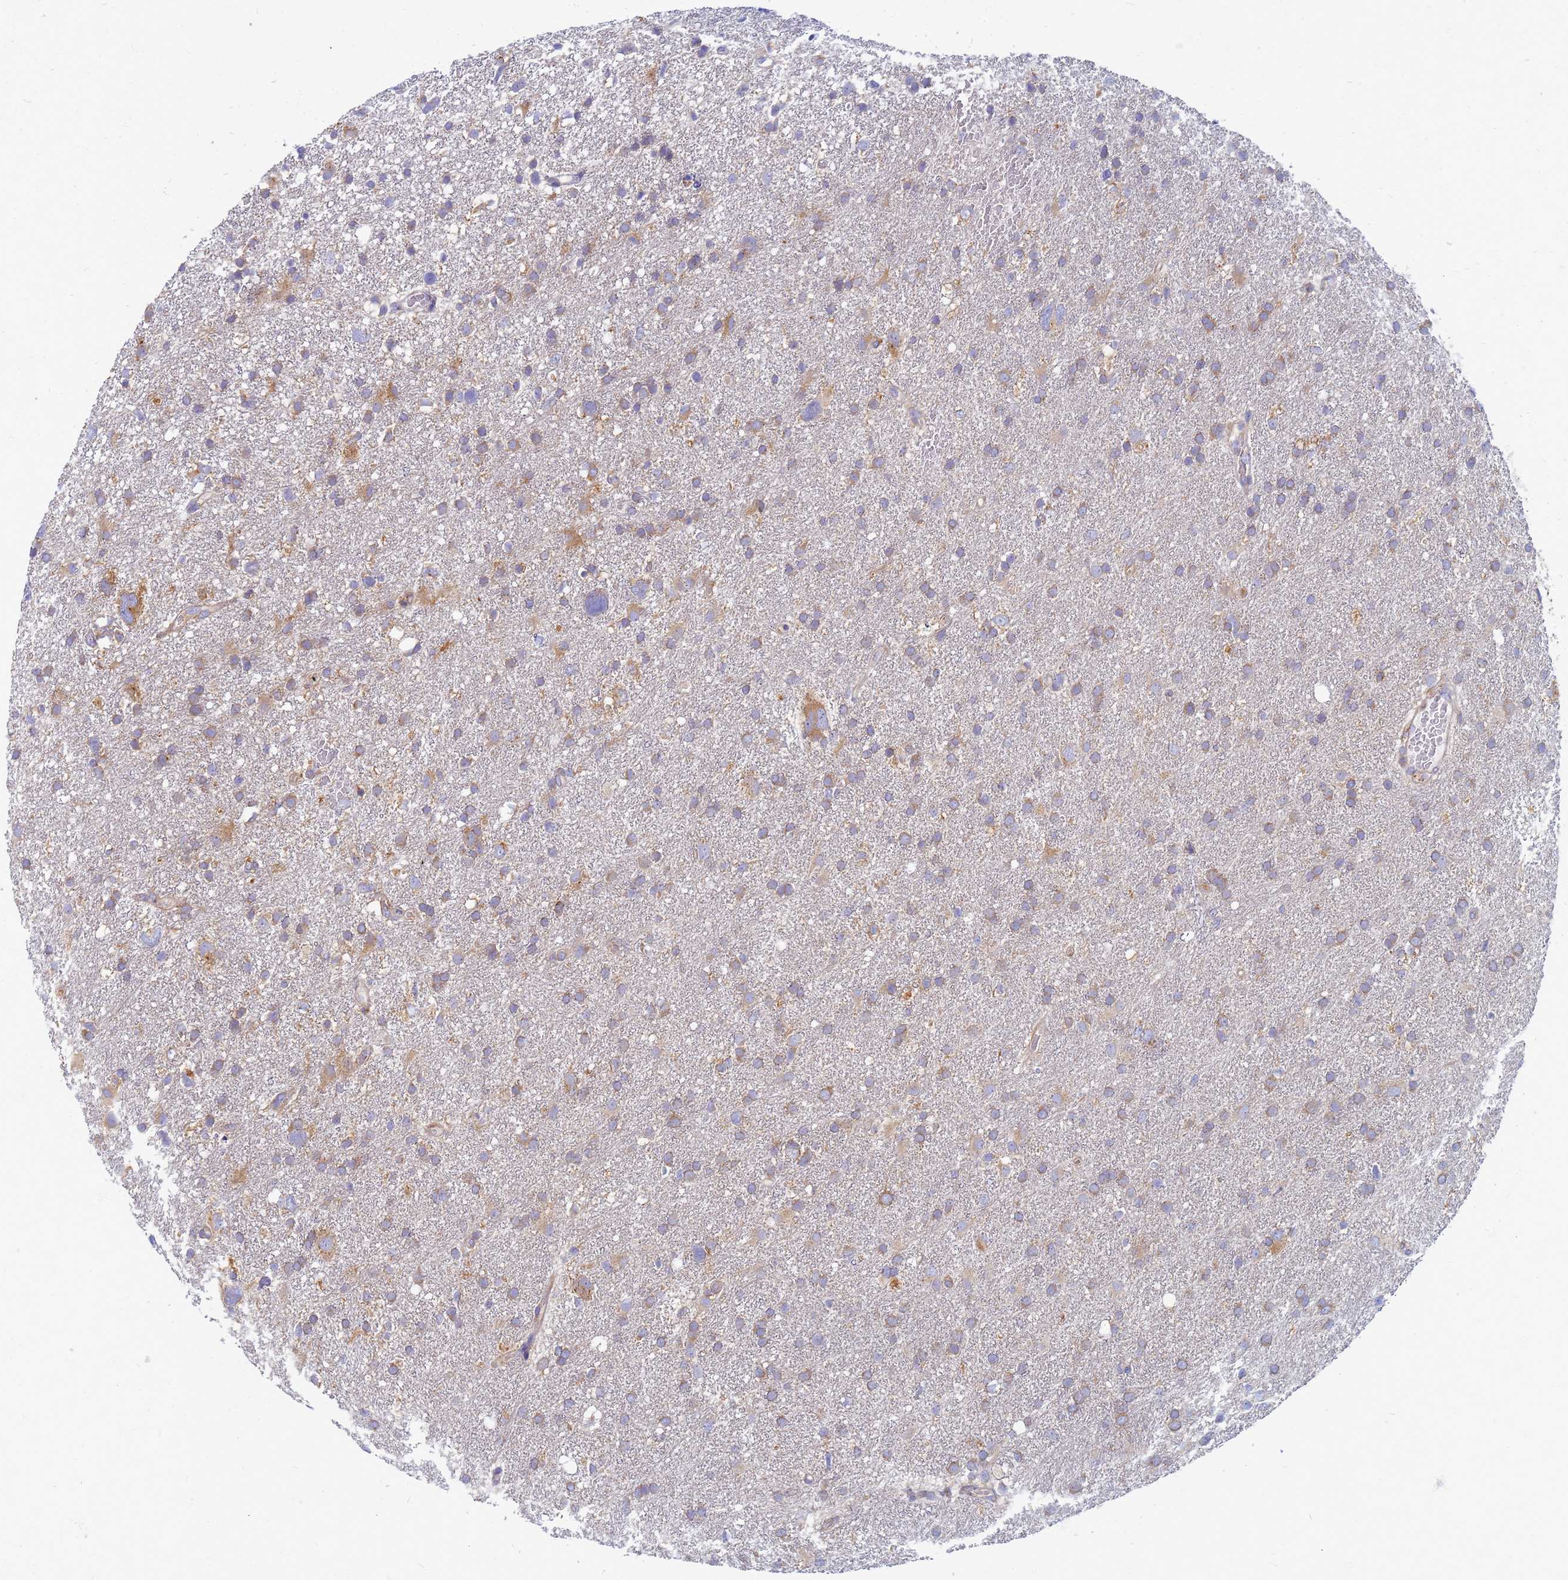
{"staining": {"intensity": "moderate", "quantity": ">75%", "location": "cytoplasmic/membranous"}, "tissue": "glioma", "cell_type": "Tumor cells", "image_type": "cancer", "snomed": [{"axis": "morphology", "description": "Glioma, malignant, High grade"}, {"axis": "topography", "description": "Brain"}], "caption": "Glioma stained with a protein marker reveals moderate staining in tumor cells.", "gene": "EEA1", "patient": {"sex": "male", "age": 61}}